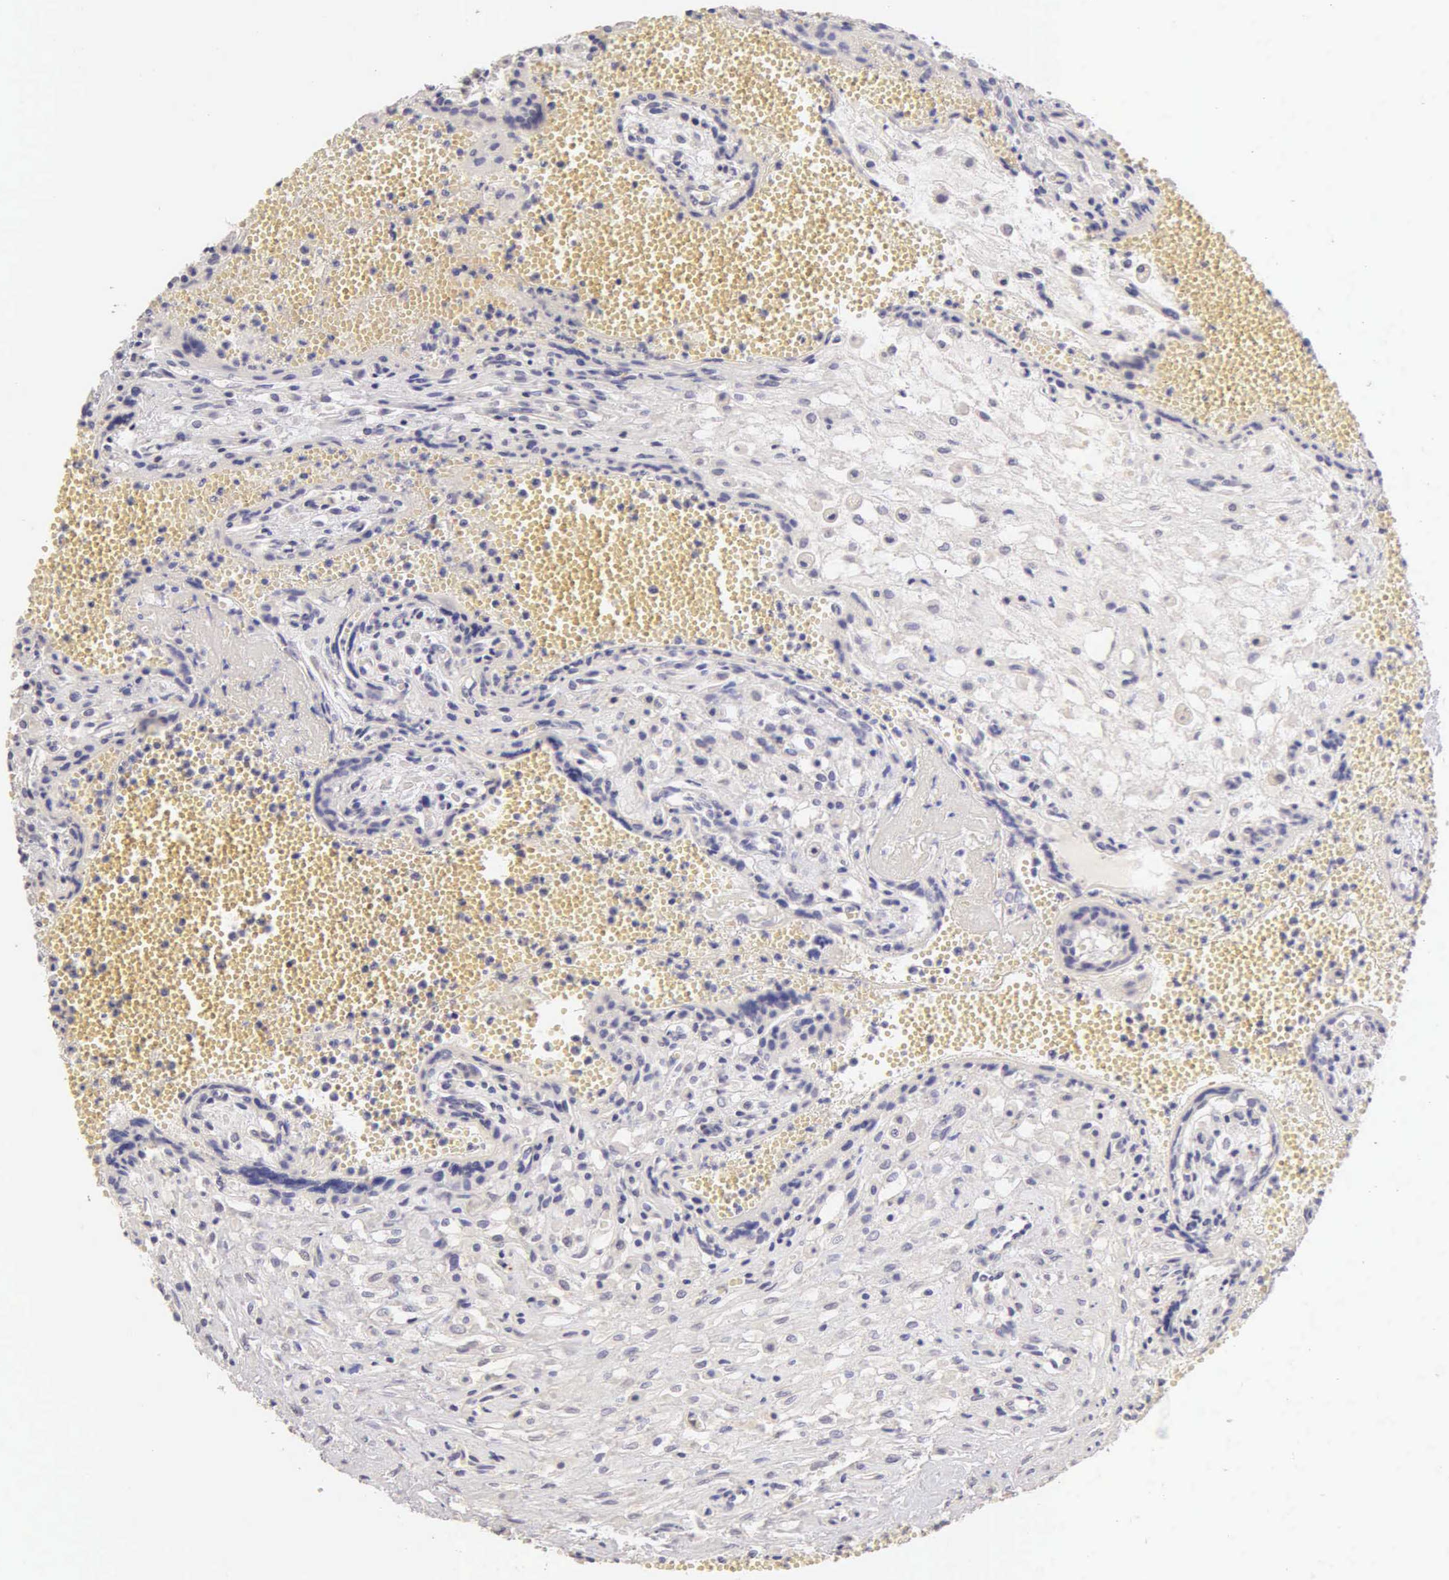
{"staining": {"intensity": "negative", "quantity": "none", "location": "none"}, "tissue": "placenta", "cell_type": "Decidual cells", "image_type": "normal", "snomed": [{"axis": "morphology", "description": "Normal tissue, NOS"}, {"axis": "topography", "description": "Placenta"}], "caption": "Histopathology image shows no significant protein expression in decidual cells of normal placenta.", "gene": "ESR1", "patient": {"sex": "female", "age": 40}}